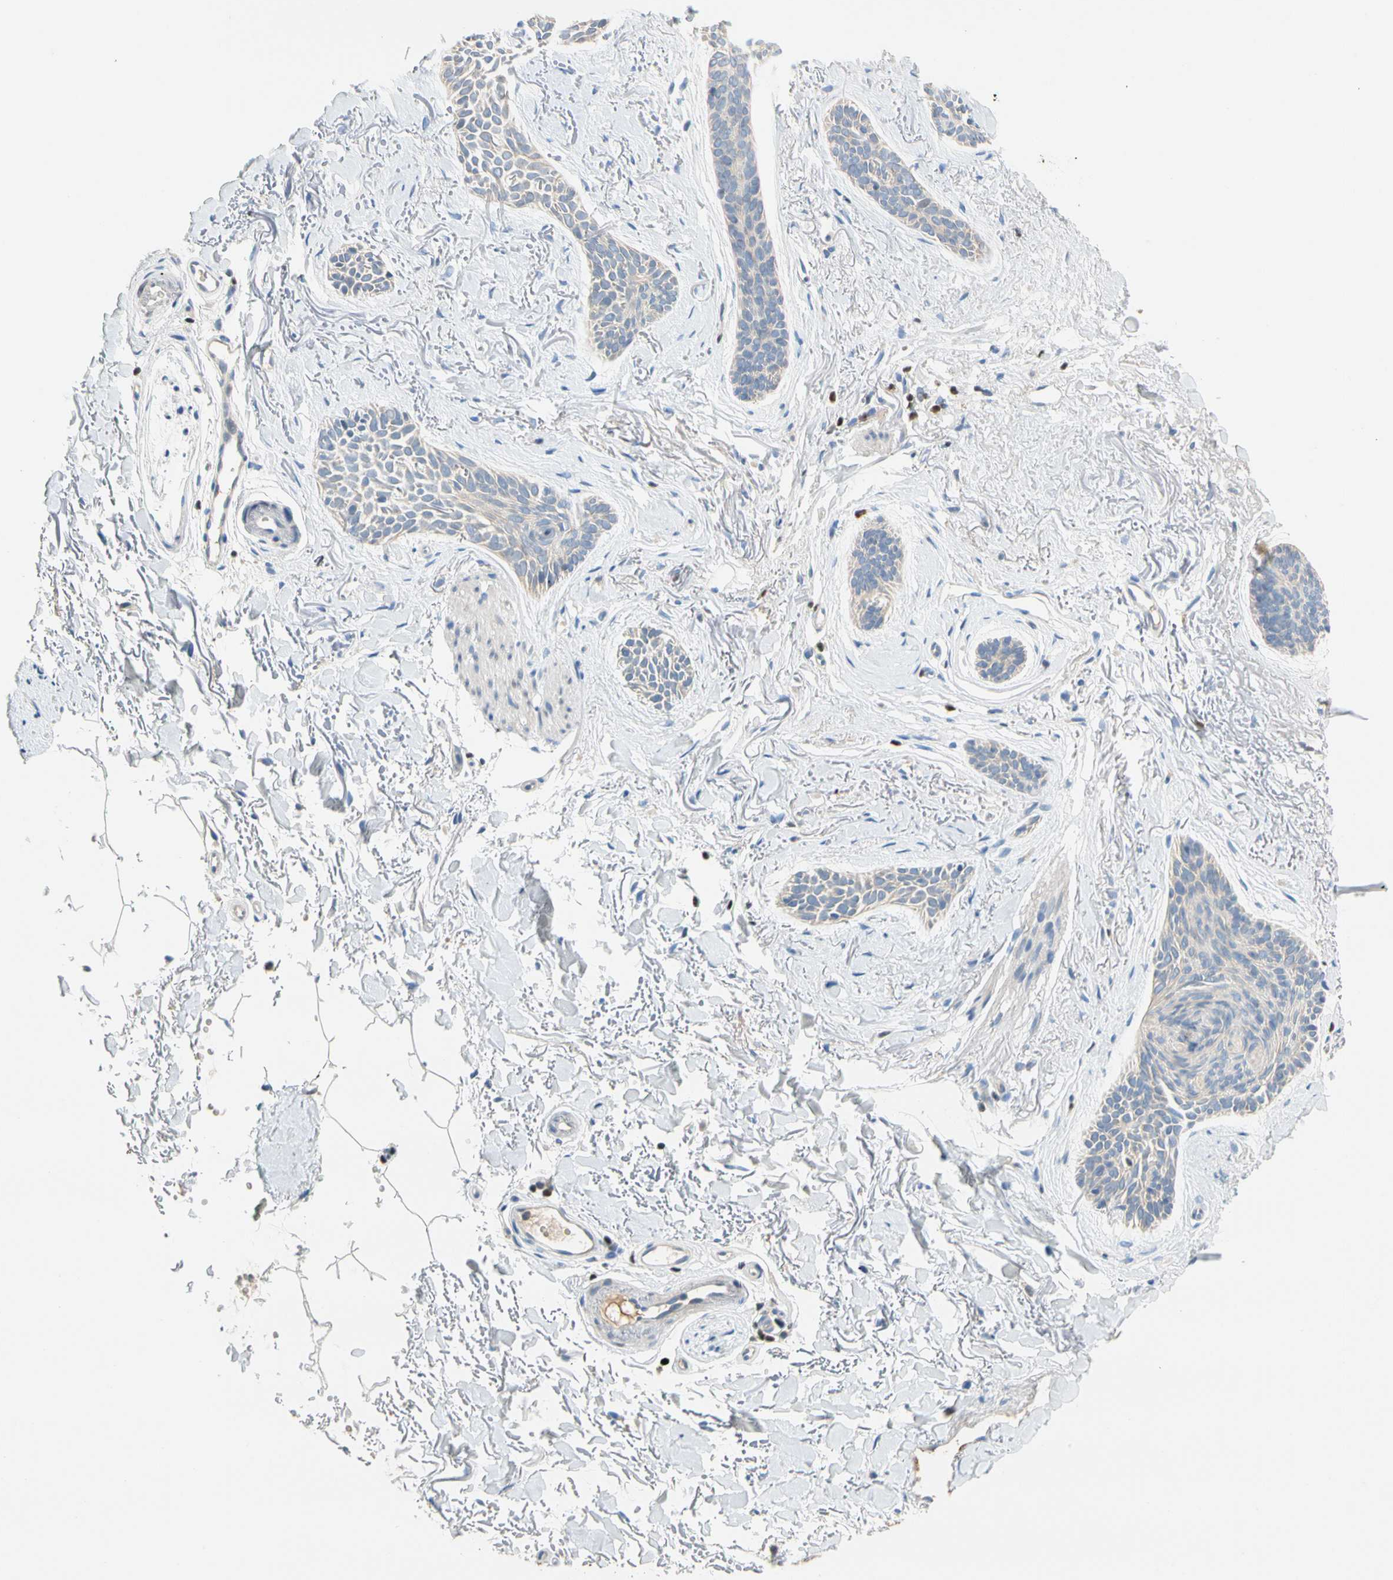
{"staining": {"intensity": "weak", "quantity": "<25%", "location": "cytoplasmic/membranous"}, "tissue": "skin cancer", "cell_type": "Tumor cells", "image_type": "cancer", "snomed": [{"axis": "morphology", "description": "Basal cell carcinoma"}, {"axis": "topography", "description": "Skin"}], "caption": "Immunohistochemistry (IHC) histopathology image of human skin cancer (basal cell carcinoma) stained for a protein (brown), which shows no staining in tumor cells. (Brightfield microscopy of DAB immunohistochemistry (IHC) at high magnification).", "gene": "SP140", "patient": {"sex": "female", "age": 84}}